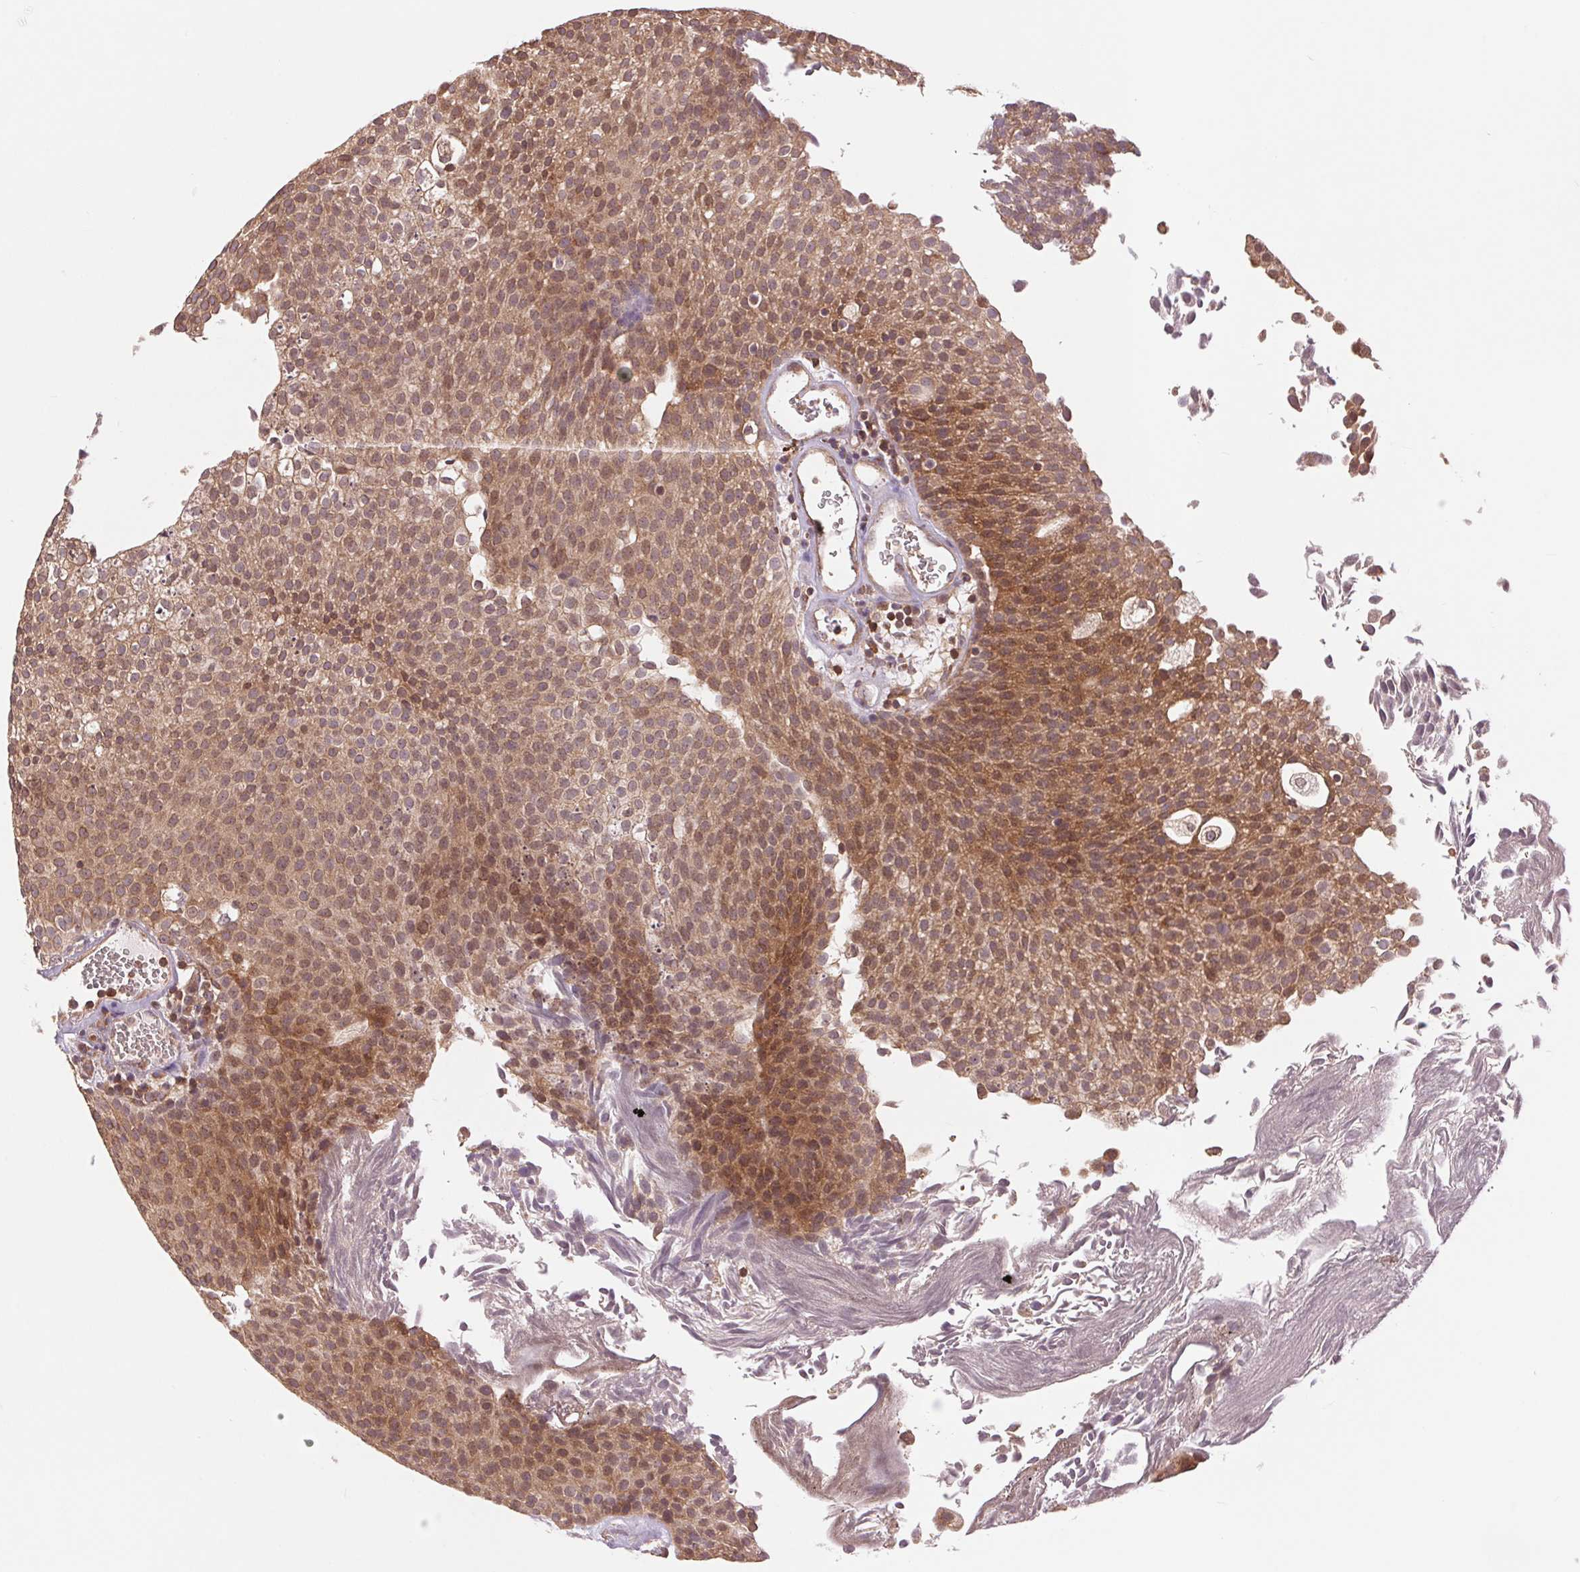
{"staining": {"intensity": "moderate", "quantity": ">75%", "location": "cytoplasmic/membranous"}, "tissue": "urothelial cancer", "cell_type": "Tumor cells", "image_type": "cancer", "snomed": [{"axis": "morphology", "description": "Urothelial carcinoma, Low grade"}, {"axis": "topography", "description": "Urinary bladder"}], "caption": "Tumor cells reveal medium levels of moderate cytoplasmic/membranous expression in about >75% of cells in human low-grade urothelial carcinoma.", "gene": "BTF3L4", "patient": {"sex": "female", "age": 79}}